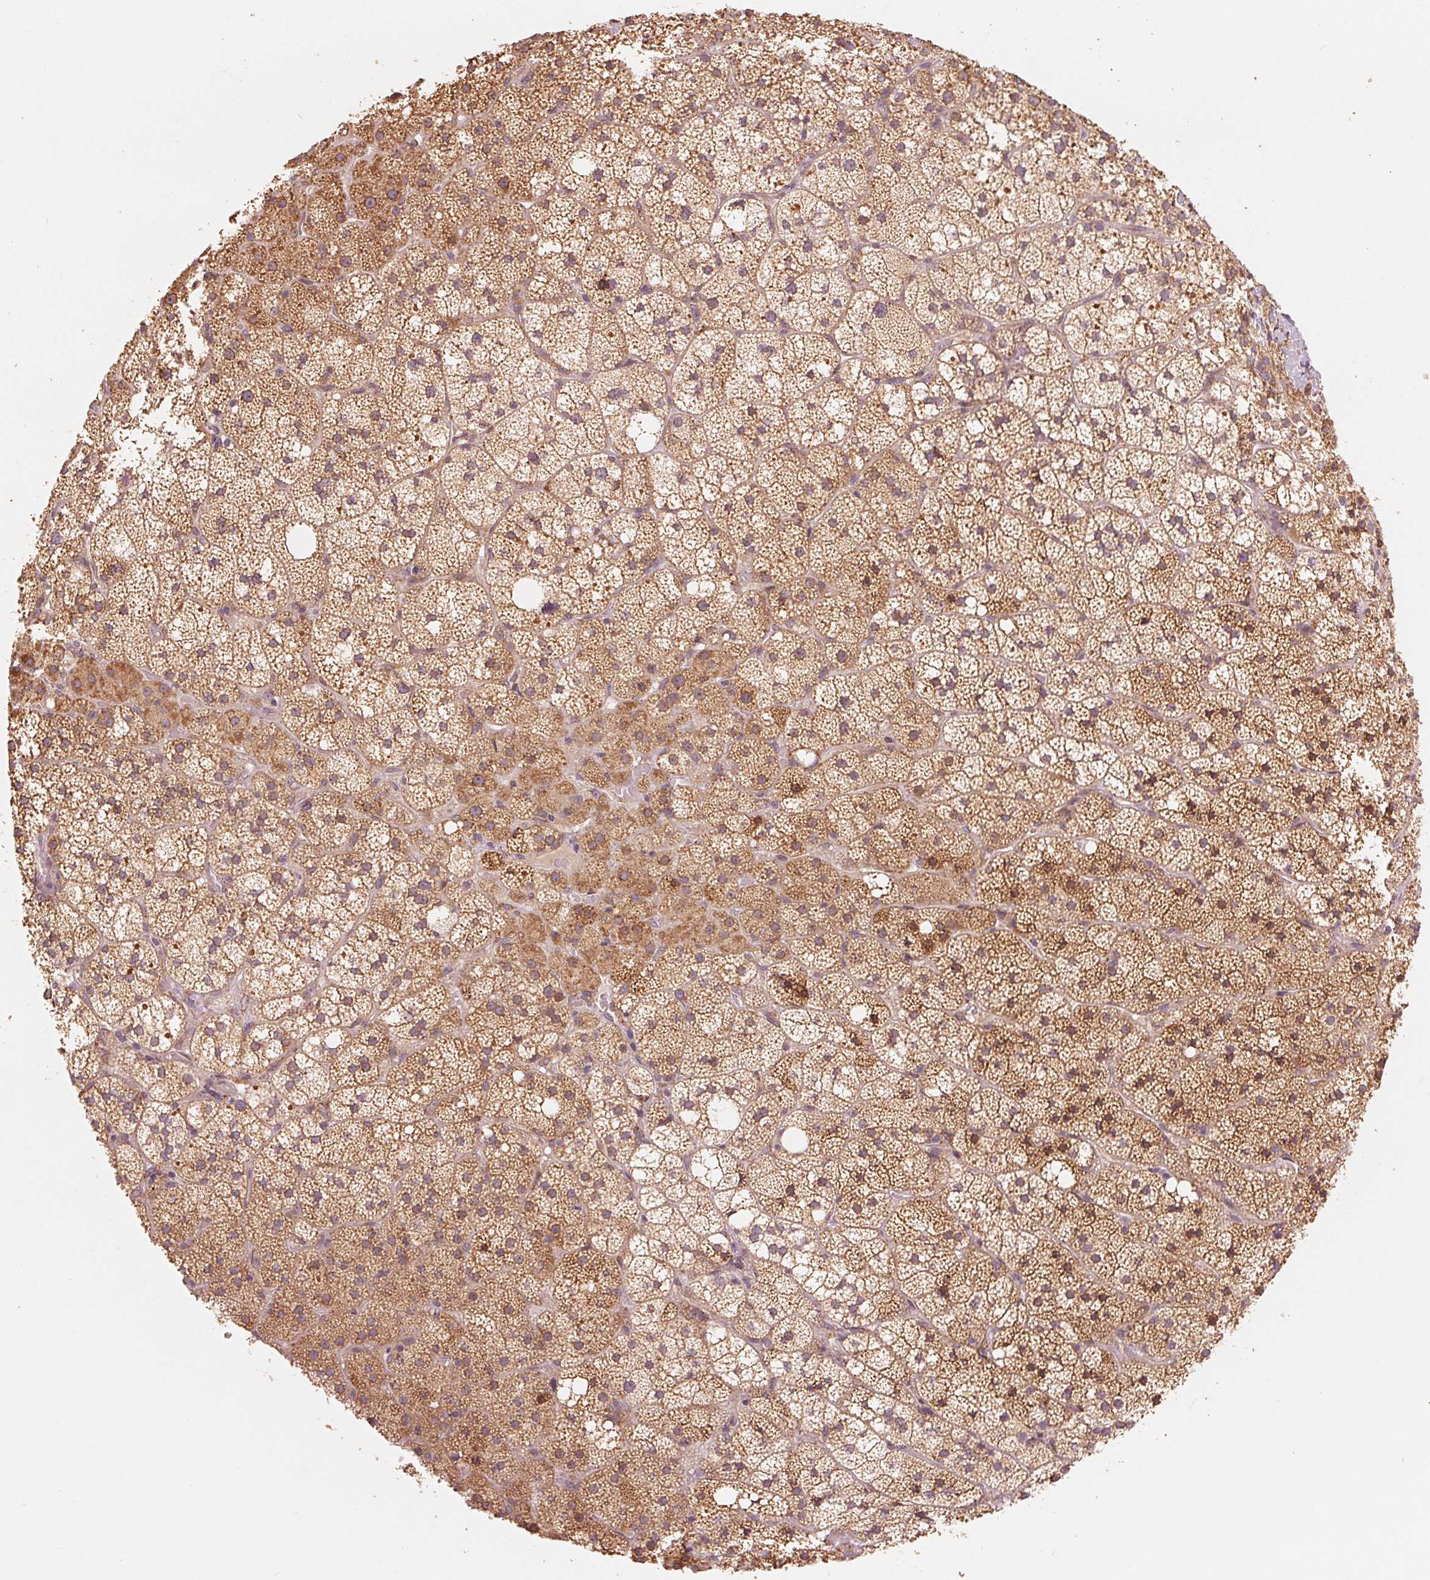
{"staining": {"intensity": "strong", "quantity": ">75%", "location": "cytoplasmic/membranous"}, "tissue": "adrenal gland", "cell_type": "Glandular cells", "image_type": "normal", "snomed": [{"axis": "morphology", "description": "Normal tissue, NOS"}, {"axis": "topography", "description": "Adrenal gland"}], "caption": "The immunohistochemical stain labels strong cytoplasmic/membranous positivity in glandular cells of normal adrenal gland.", "gene": "SLC20A1", "patient": {"sex": "male", "age": 53}}